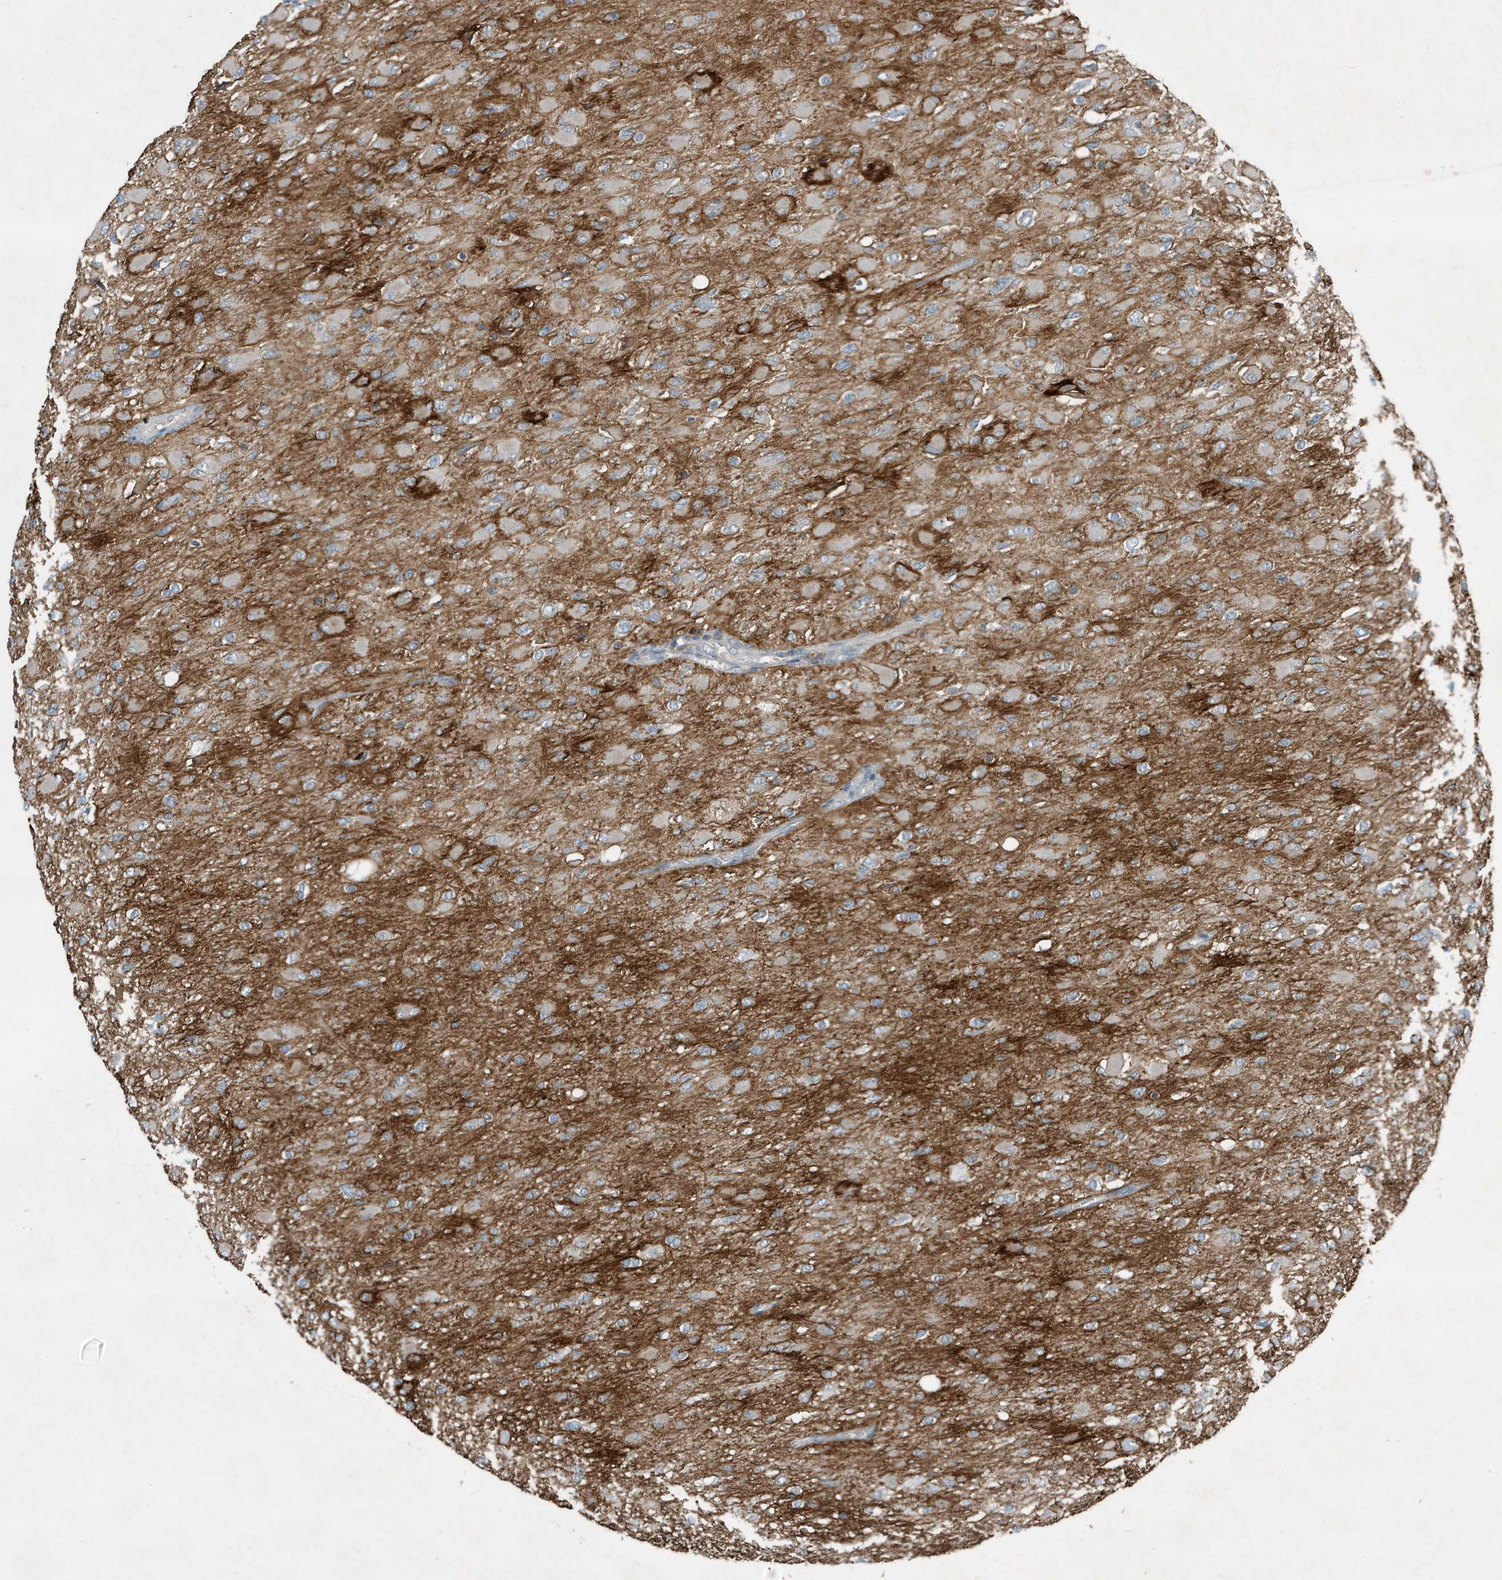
{"staining": {"intensity": "negative", "quantity": "none", "location": "none"}, "tissue": "glioma", "cell_type": "Tumor cells", "image_type": "cancer", "snomed": [{"axis": "morphology", "description": "Glioma, malignant, High grade"}, {"axis": "topography", "description": "Cerebral cortex"}], "caption": "There is no significant expression in tumor cells of malignant glioma (high-grade).", "gene": "DAPP1", "patient": {"sex": "female", "age": 36}}